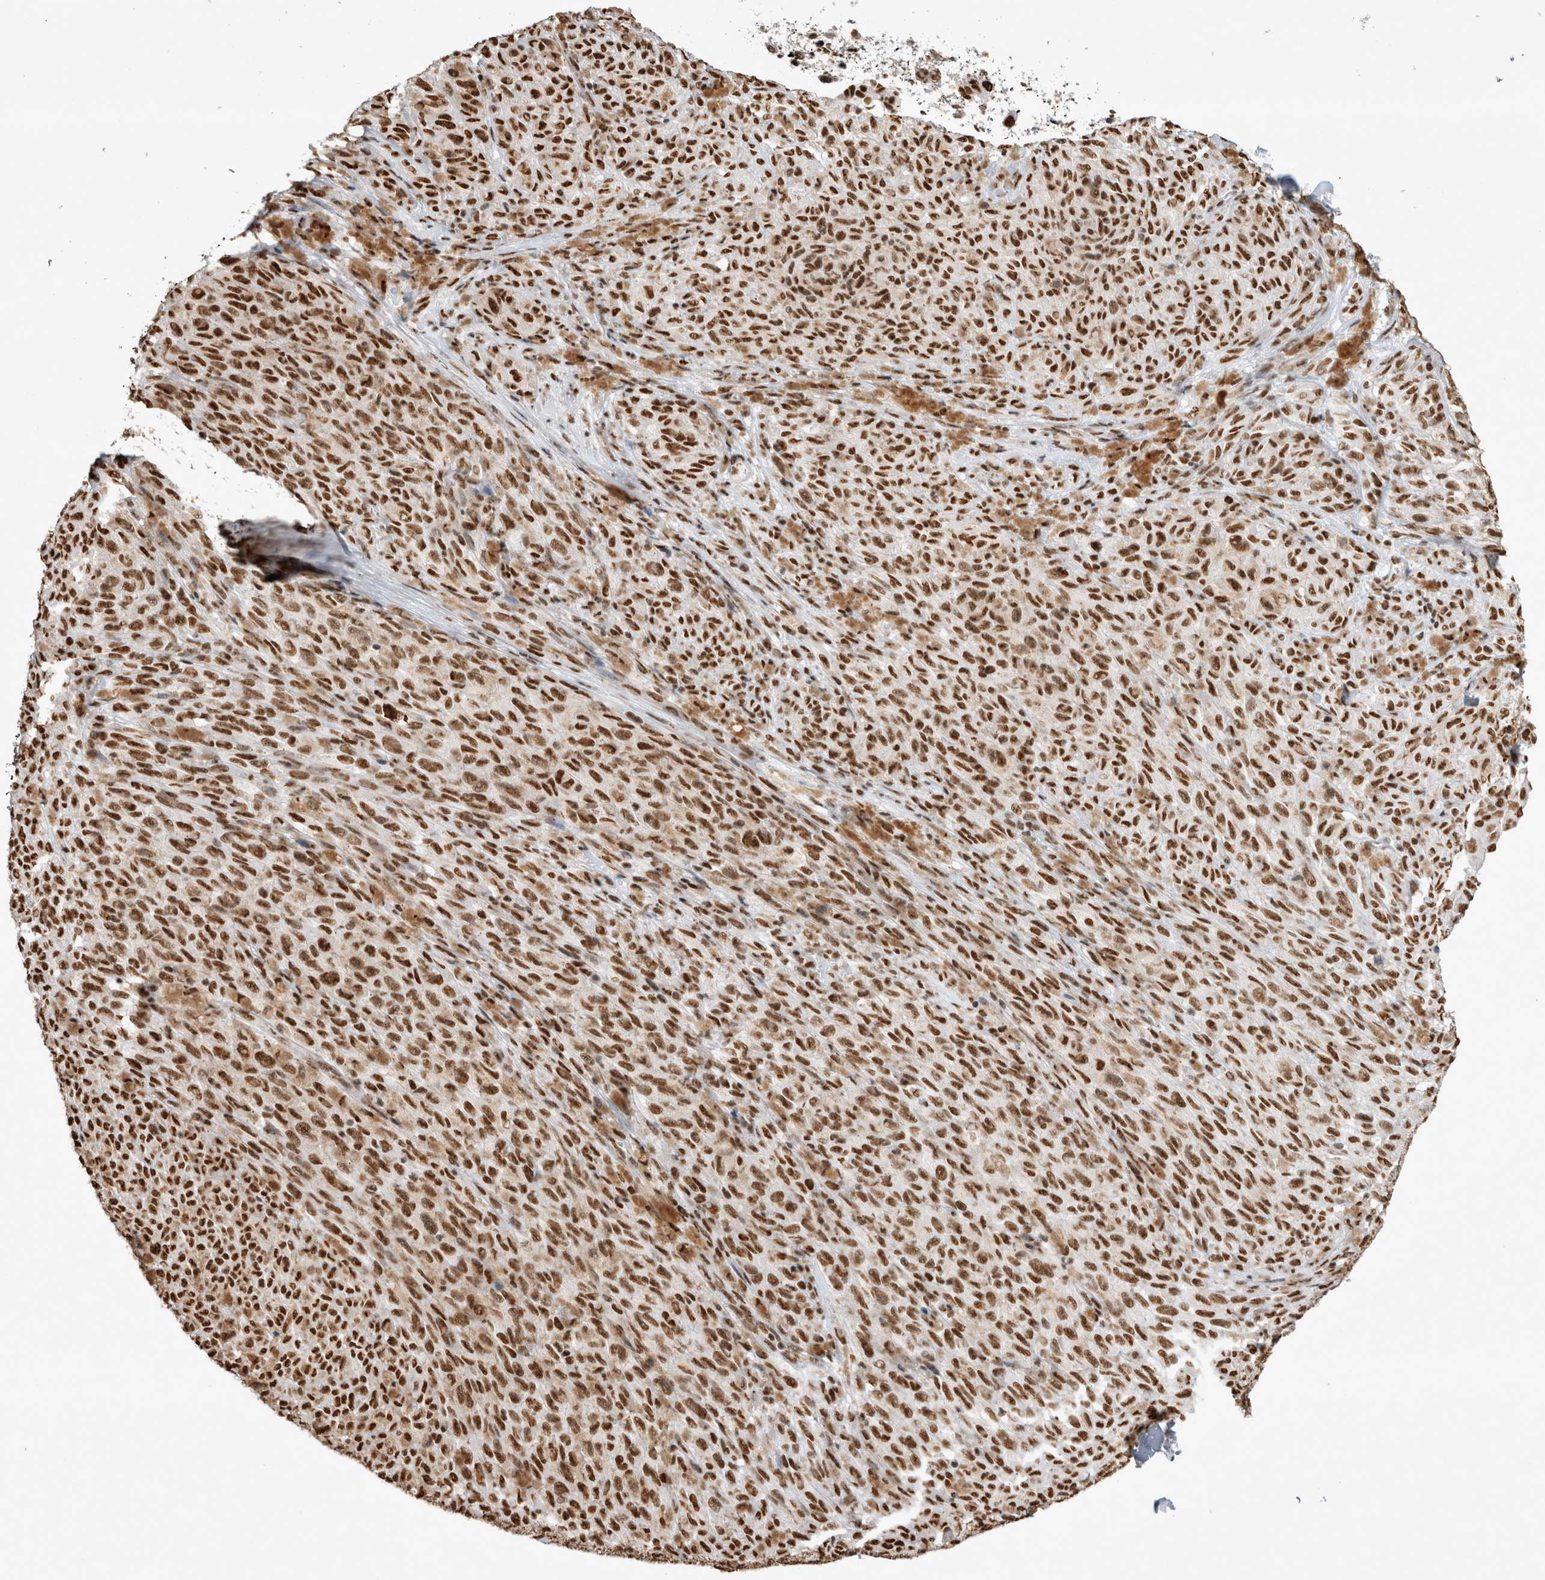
{"staining": {"intensity": "strong", "quantity": ">75%", "location": "nuclear"}, "tissue": "melanoma", "cell_type": "Tumor cells", "image_type": "cancer", "snomed": [{"axis": "morphology", "description": "Malignant melanoma, NOS"}, {"axis": "topography", "description": "Skin"}], "caption": "A histopathology image of melanoma stained for a protein demonstrates strong nuclear brown staining in tumor cells.", "gene": "EYA2", "patient": {"sex": "female", "age": 82}}